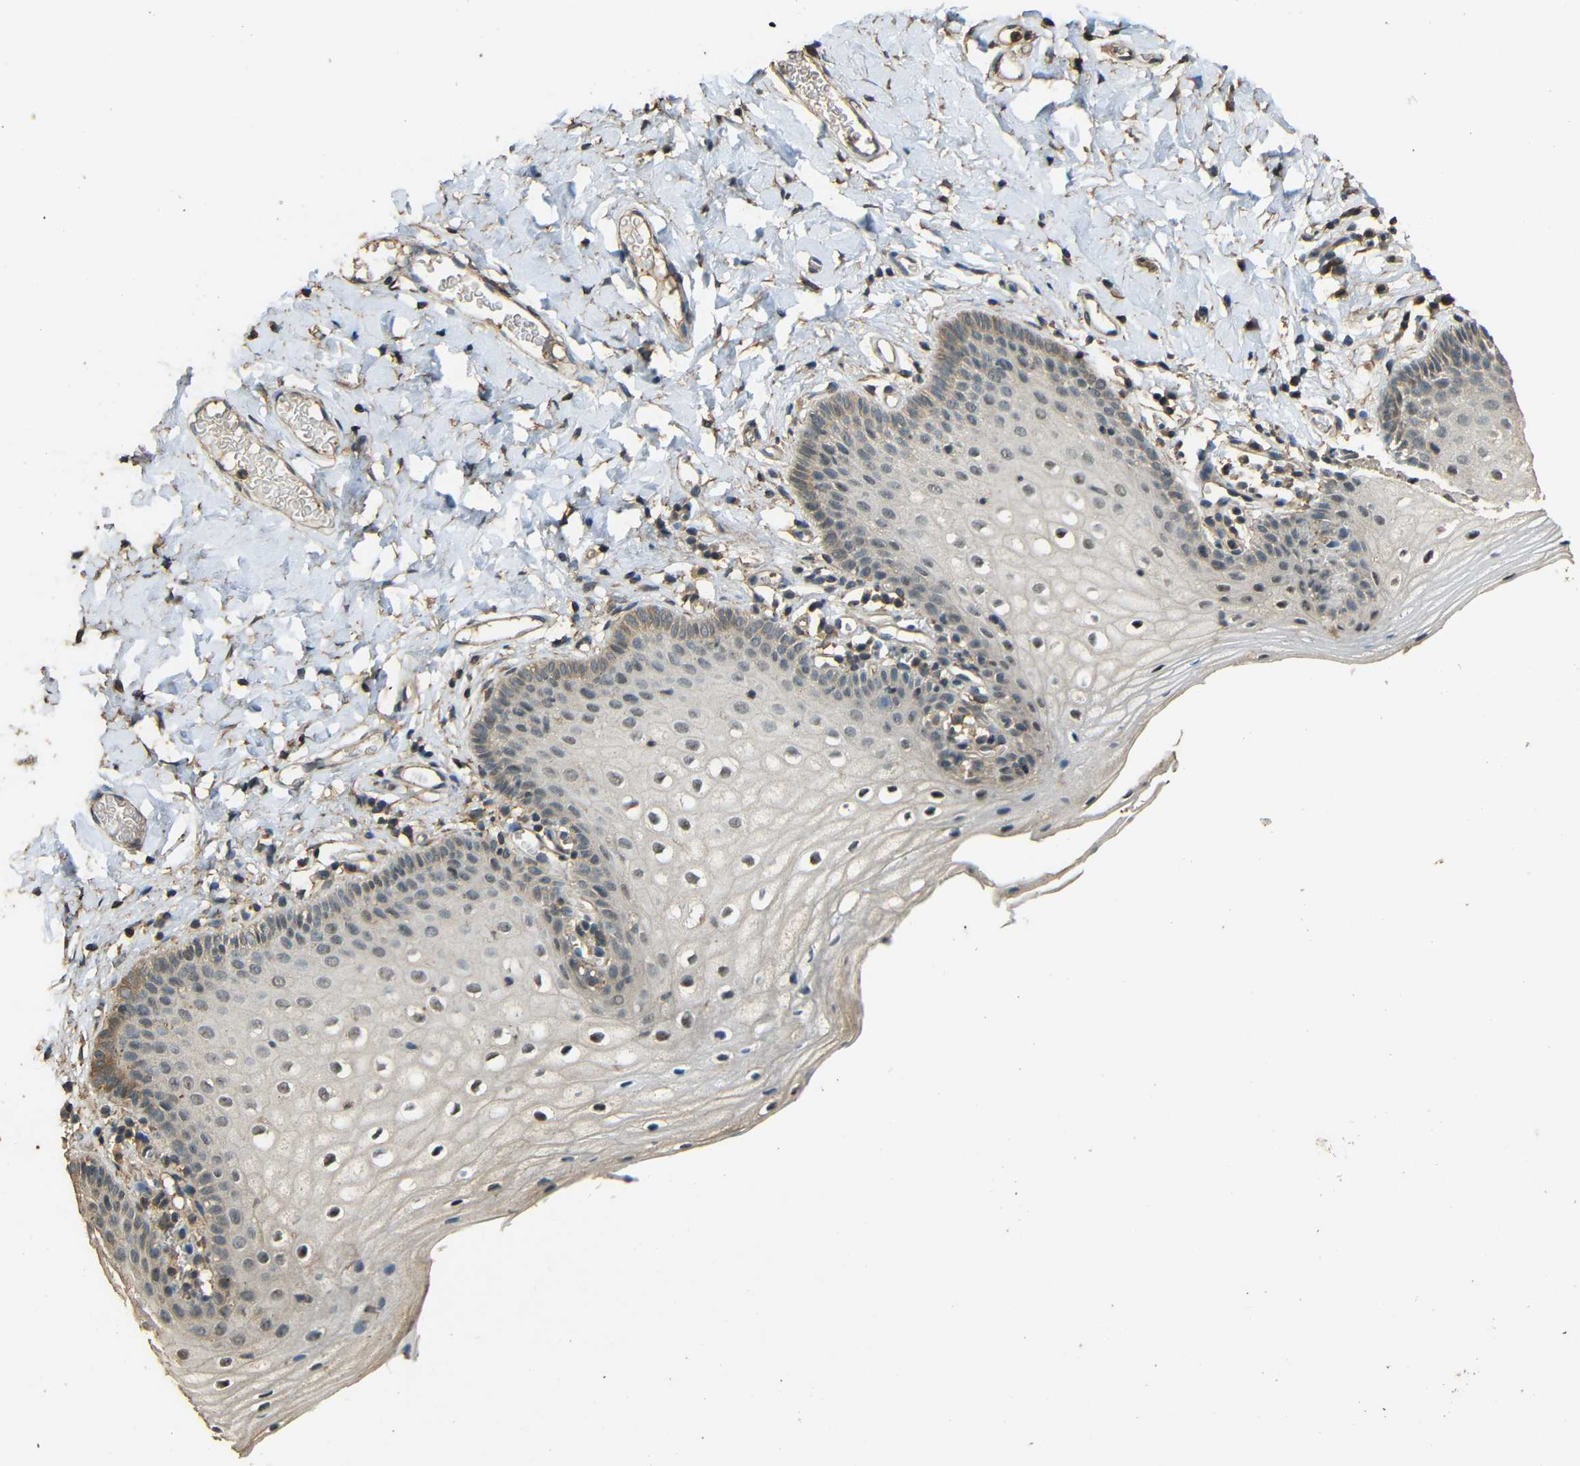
{"staining": {"intensity": "weak", "quantity": "<25%", "location": "cytoplasmic/membranous"}, "tissue": "vagina", "cell_type": "Squamous epithelial cells", "image_type": "normal", "snomed": [{"axis": "morphology", "description": "Normal tissue, NOS"}, {"axis": "topography", "description": "Vagina"}], "caption": "A high-resolution photomicrograph shows immunohistochemistry staining of normal vagina, which reveals no significant expression in squamous epithelial cells. (Brightfield microscopy of DAB immunohistochemistry (IHC) at high magnification).", "gene": "PDE5A", "patient": {"sex": "female", "age": 55}}